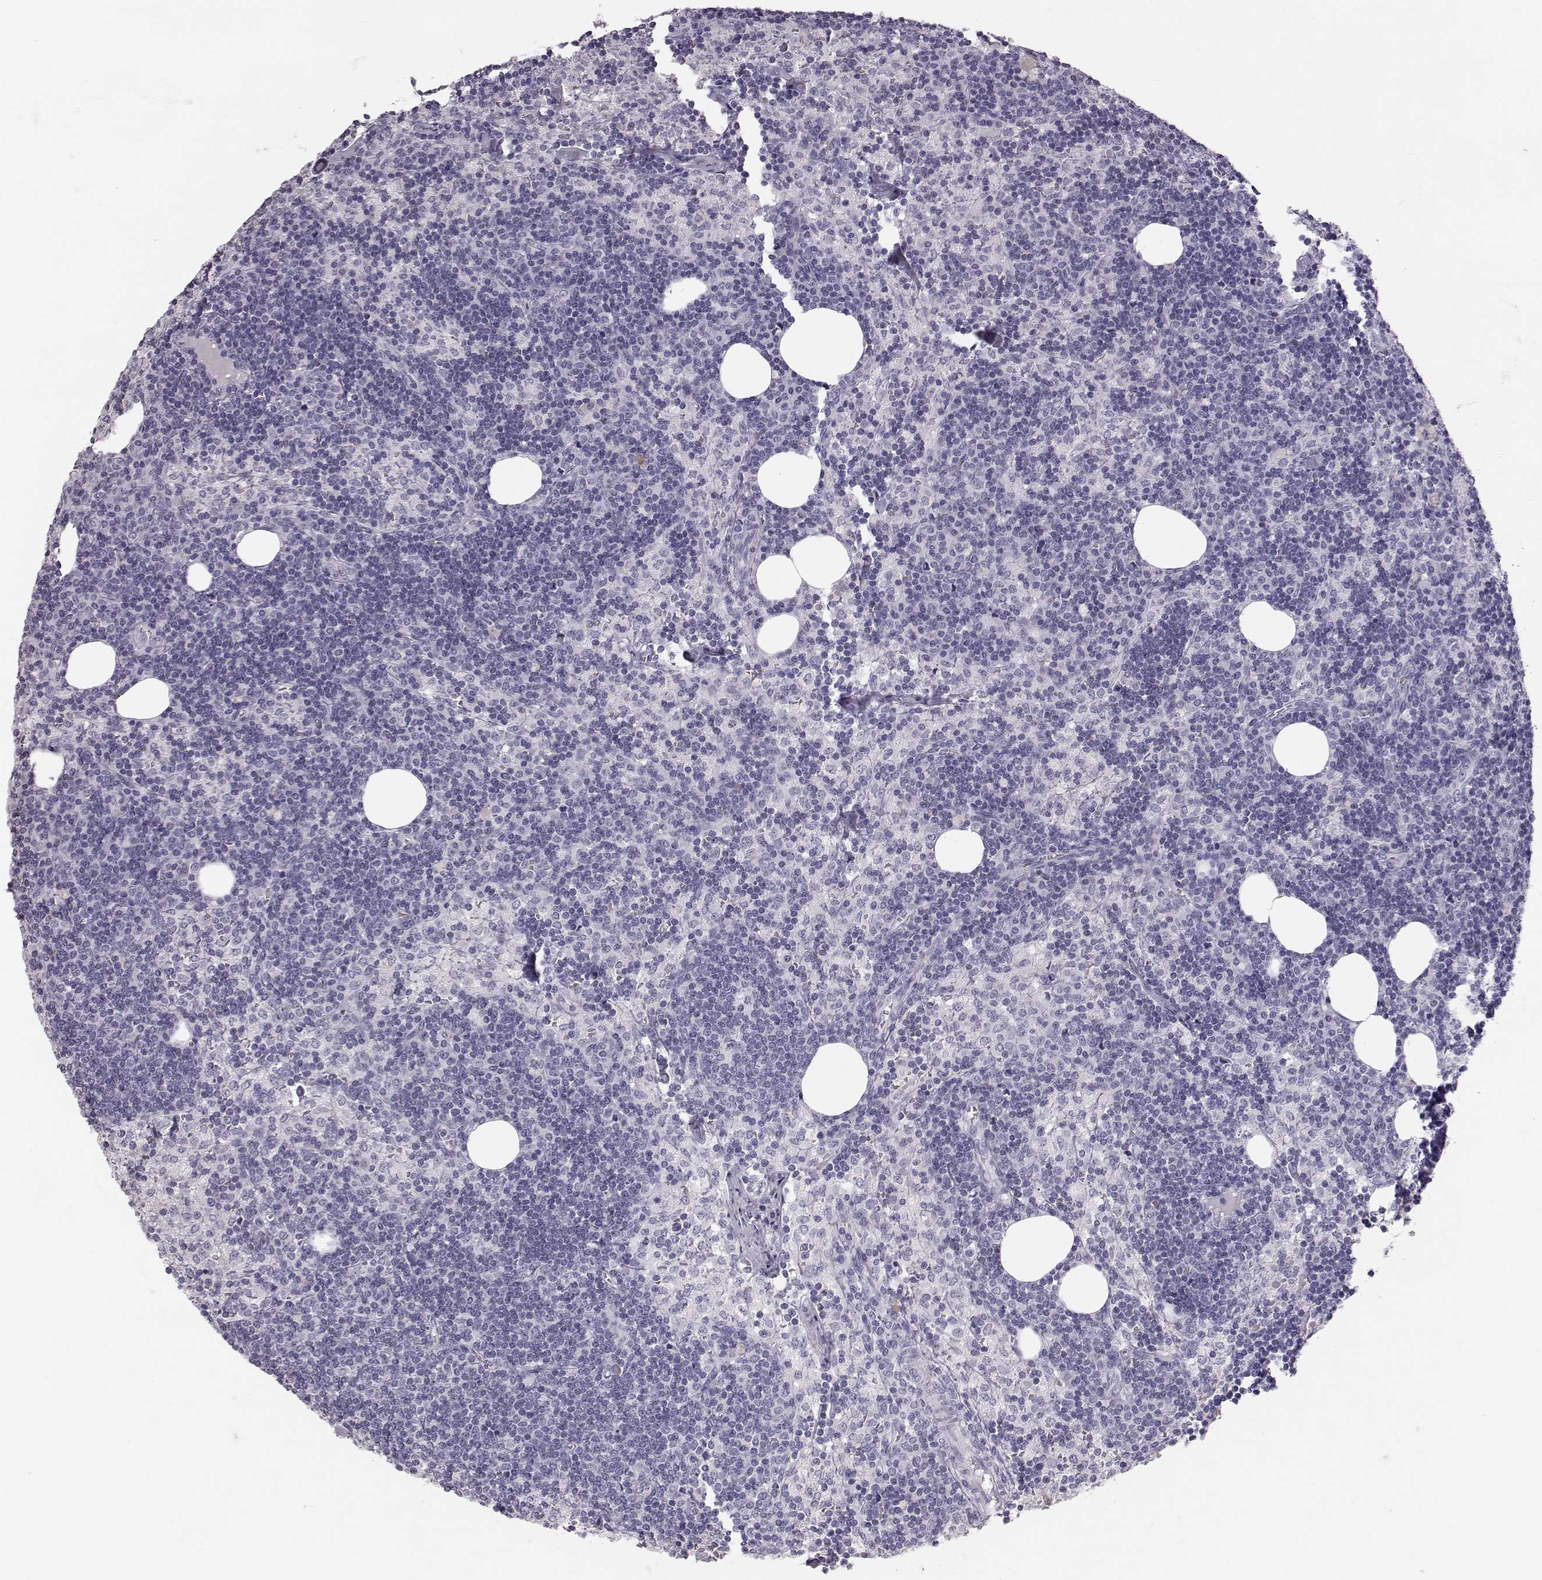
{"staining": {"intensity": "negative", "quantity": "none", "location": "none"}, "tissue": "lymph node", "cell_type": "Germinal center cells", "image_type": "normal", "snomed": [{"axis": "morphology", "description": "Normal tissue, NOS"}, {"axis": "topography", "description": "Lymph node"}], "caption": "High power microscopy photomicrograph of an IHC image of normal lymph node, revealing no significant expression in germinal center cells.", "gene": "KRTAP16", "patient": {"sex": "female", "age": 52}}